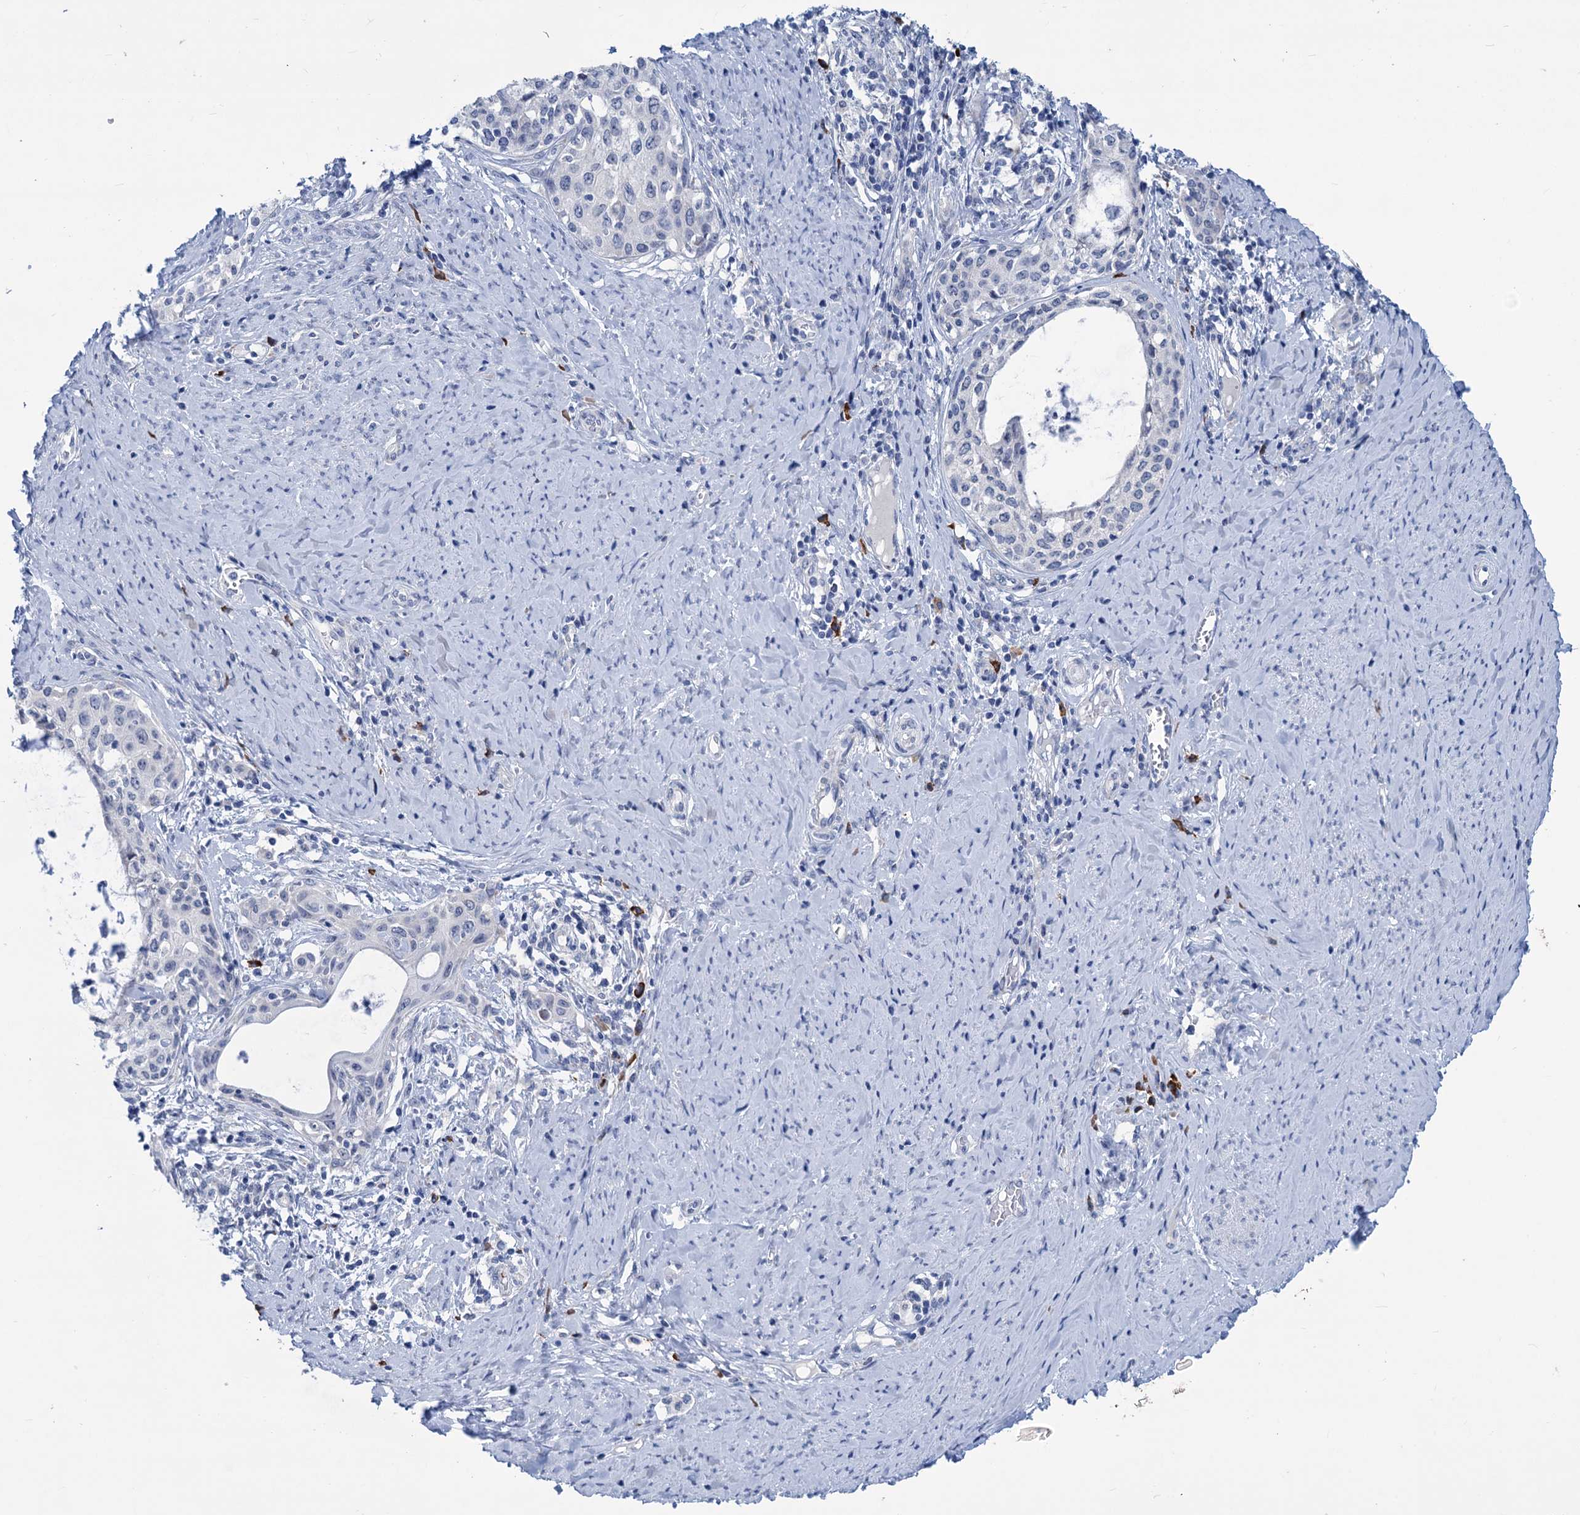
{"staining": {"intensity": "negative", "quantity": "none", "location": "none"}, "tissue": "cervical cancer", "cell_type": "Tumor cells", "image_type": "cancer", "snomed": [{"axis": "morphology", "description": "Squamous cell carcinoma, NOS"}, {"axis": "morphology", "description": "Adenocarcinoma, NOS"}, {"axis": "topography", "description": "Cervix"}], "caption": "This is a image of immunohistochemistry staining of cervical cancer, which shows no positivity in tumor cells.", "gene": "NEU3", "patient": {"sex": "female", "age": 52}}